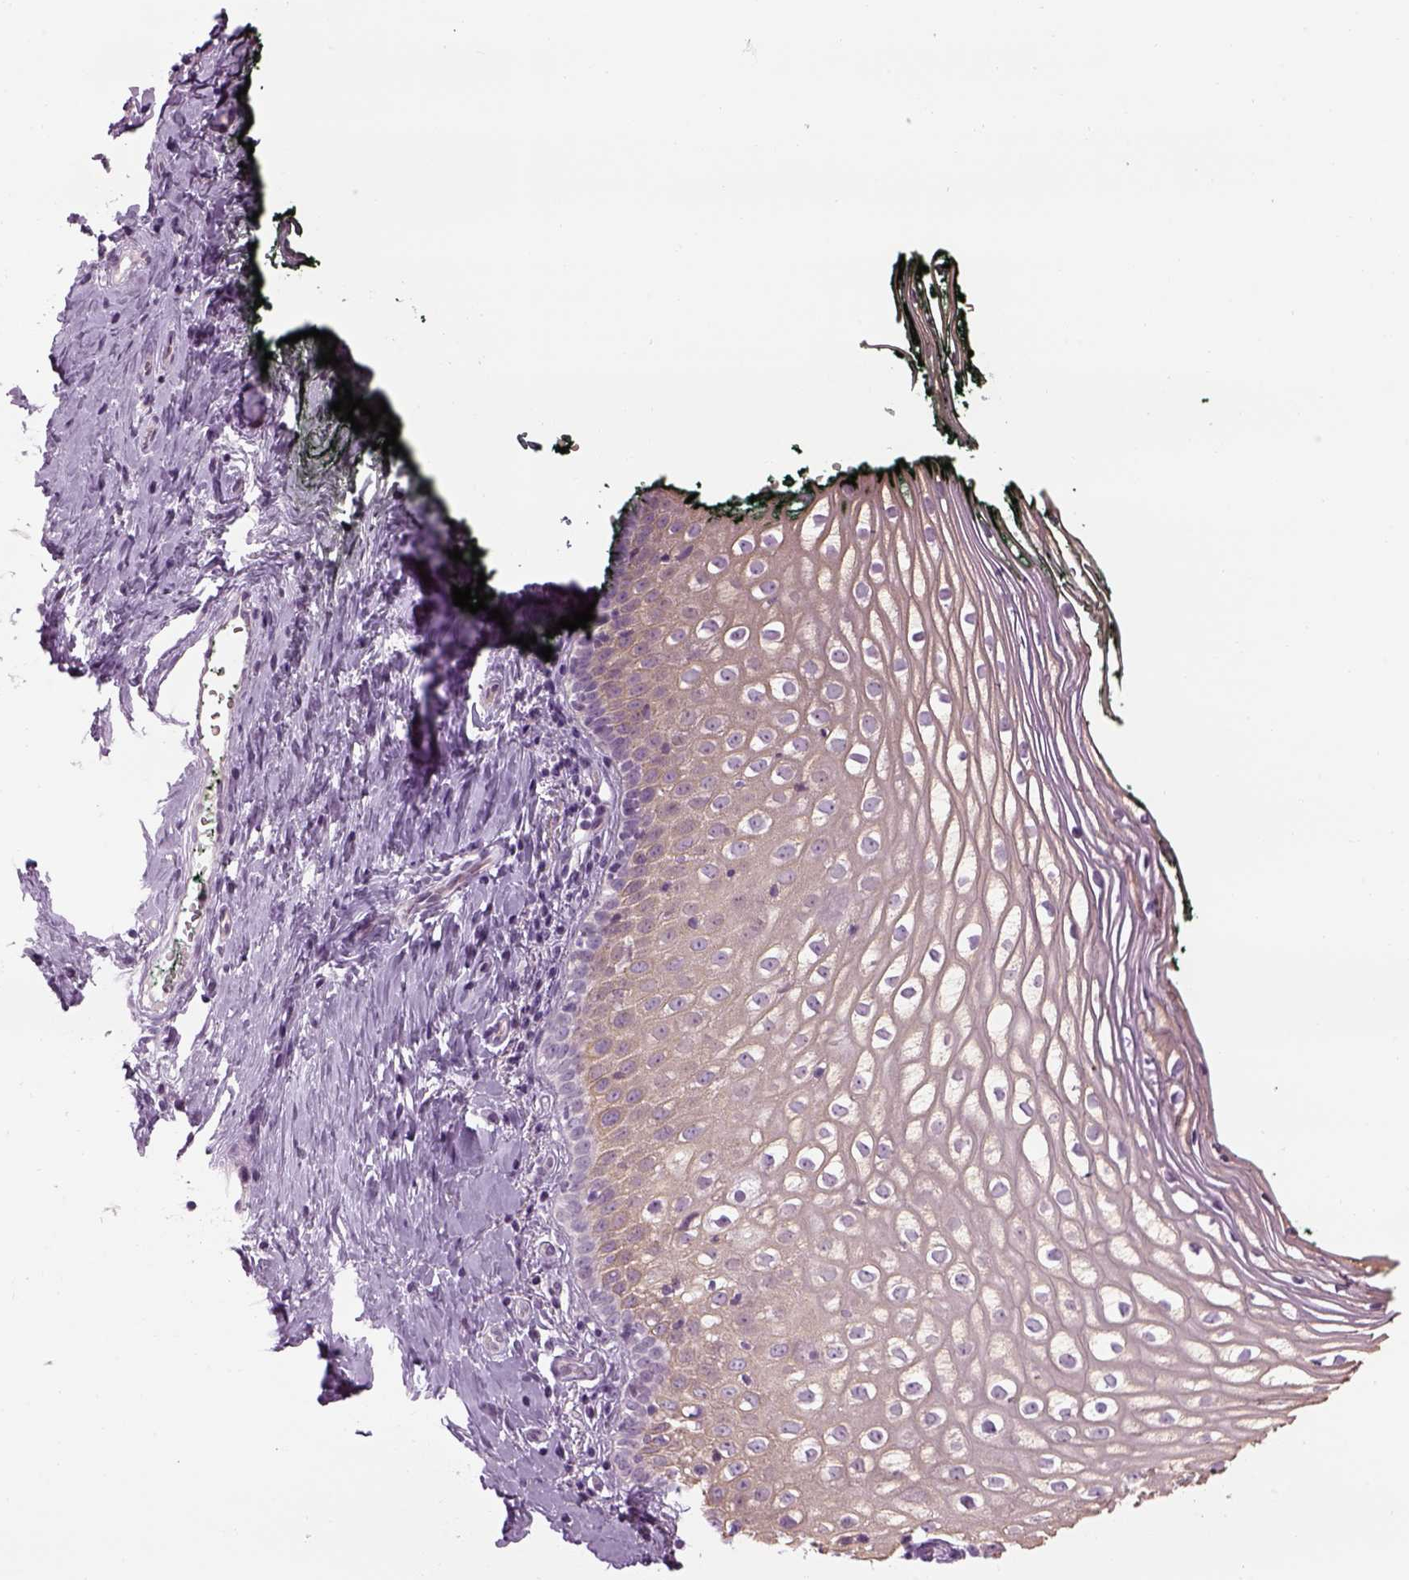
{"staining": {"intensity": "weak", "quantity": ">75%", "location": "cytoplasmic/membranous"}, "tissue": "vagina", "cell_type": "Squamous epithelial cells", "image_type": "normal", "snomed": [{"axis": "morphology", "description": "Normal tissue, NOS"}, {"axis": "topography", "description": "Vagina"}], "caption": "Vagina stained with a protein marker shows weak staining in squamous epithelial cells.", "gene": "LRRIQ3", "patient": {"sex": "female", "age": 47}}